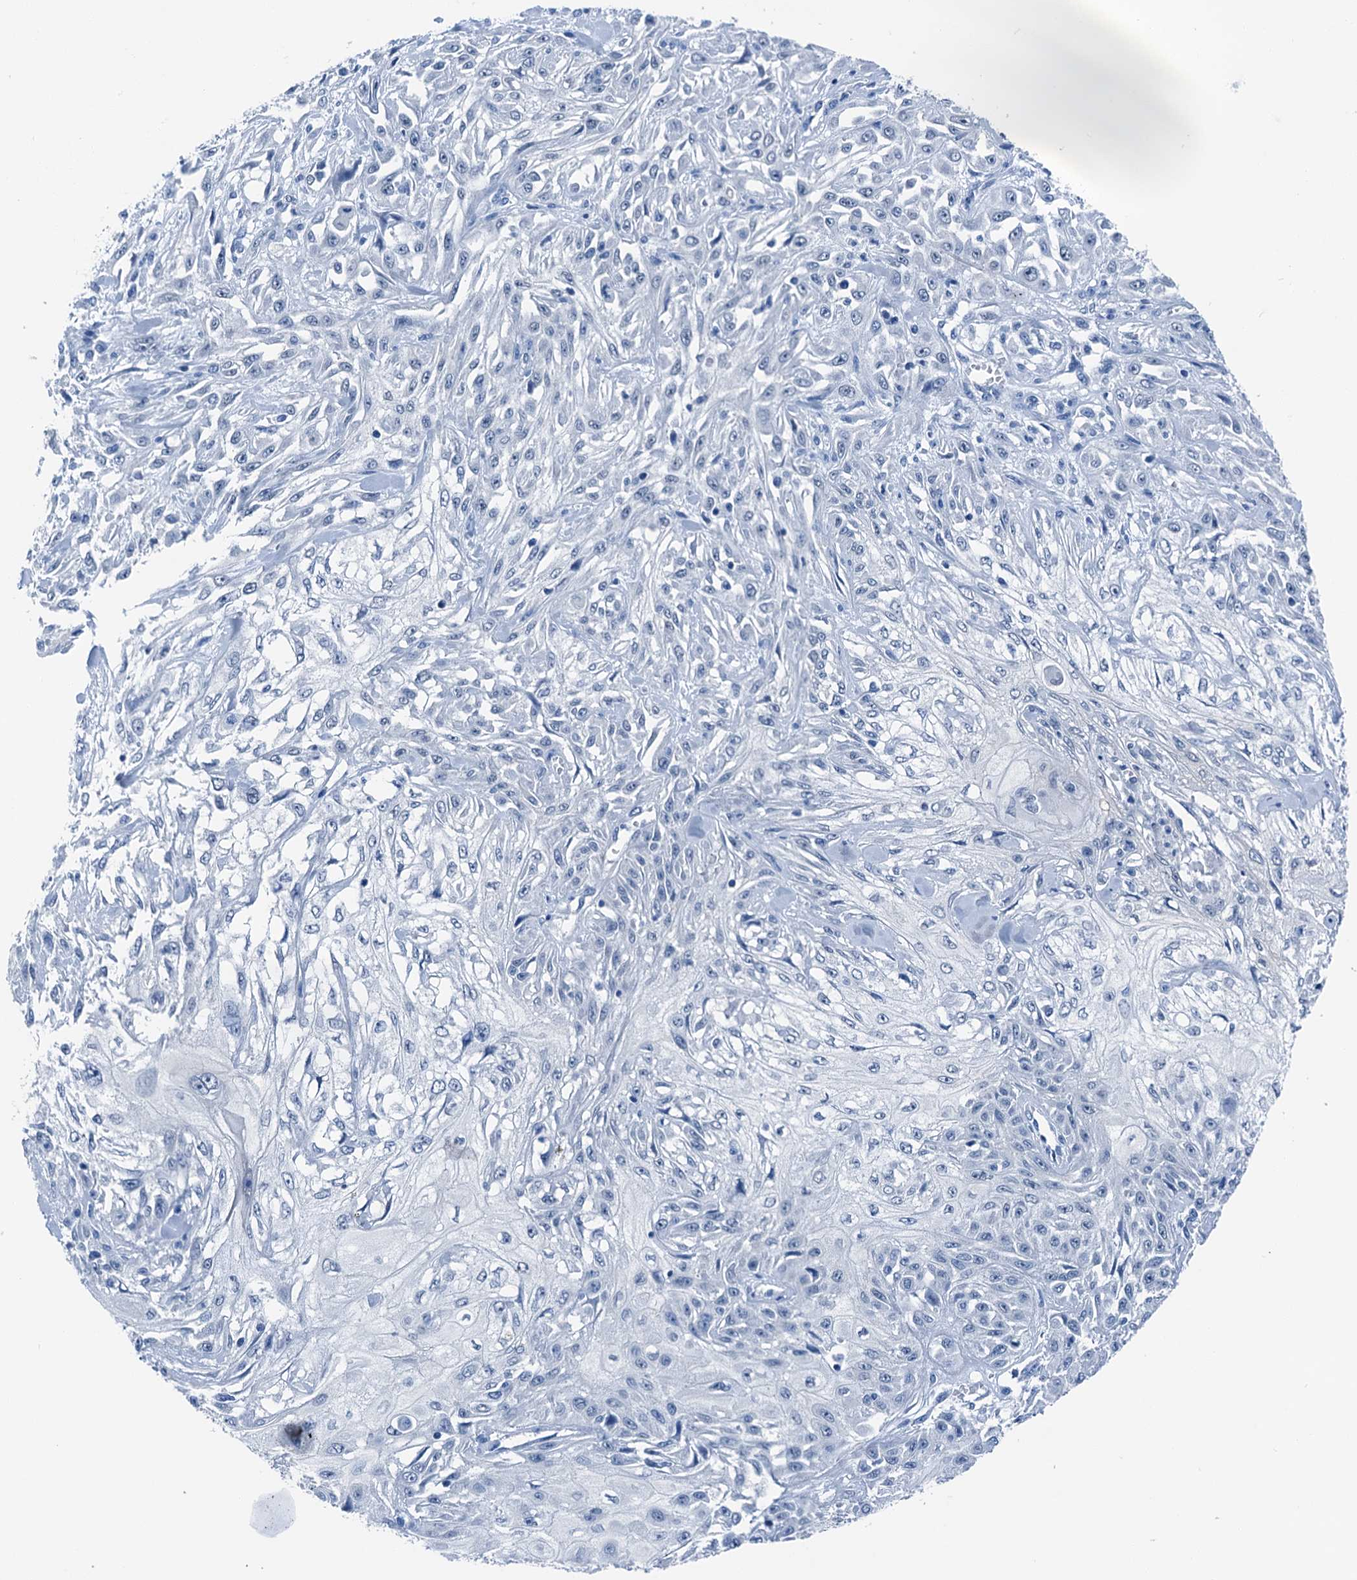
{"staining": {"intensity": "negative", "quantity": "none", "location": "none"}, "tissue": "skin cancer", "cell_type": "Tumor cells", "image_type": "cancer", "snomed": [{"axis": "morphology", "description": "Squamous cell carcinoma, NOS"}, {"axis": "morphology", "description": "Squamous cell carcinoma, metastatic, NOS"}, {"axis": "topography", "description": "Skin"}, {"axis": "topography", "description": "Lymph node"}], "caption": "This is an immunohistochemistry (IHC) micrograph of metastatic squamous cell carcinoma (skin). There is no positivity in tumor cells.", "gene": "CBLN3", "patient": {"sex": "male", "age": 75}}